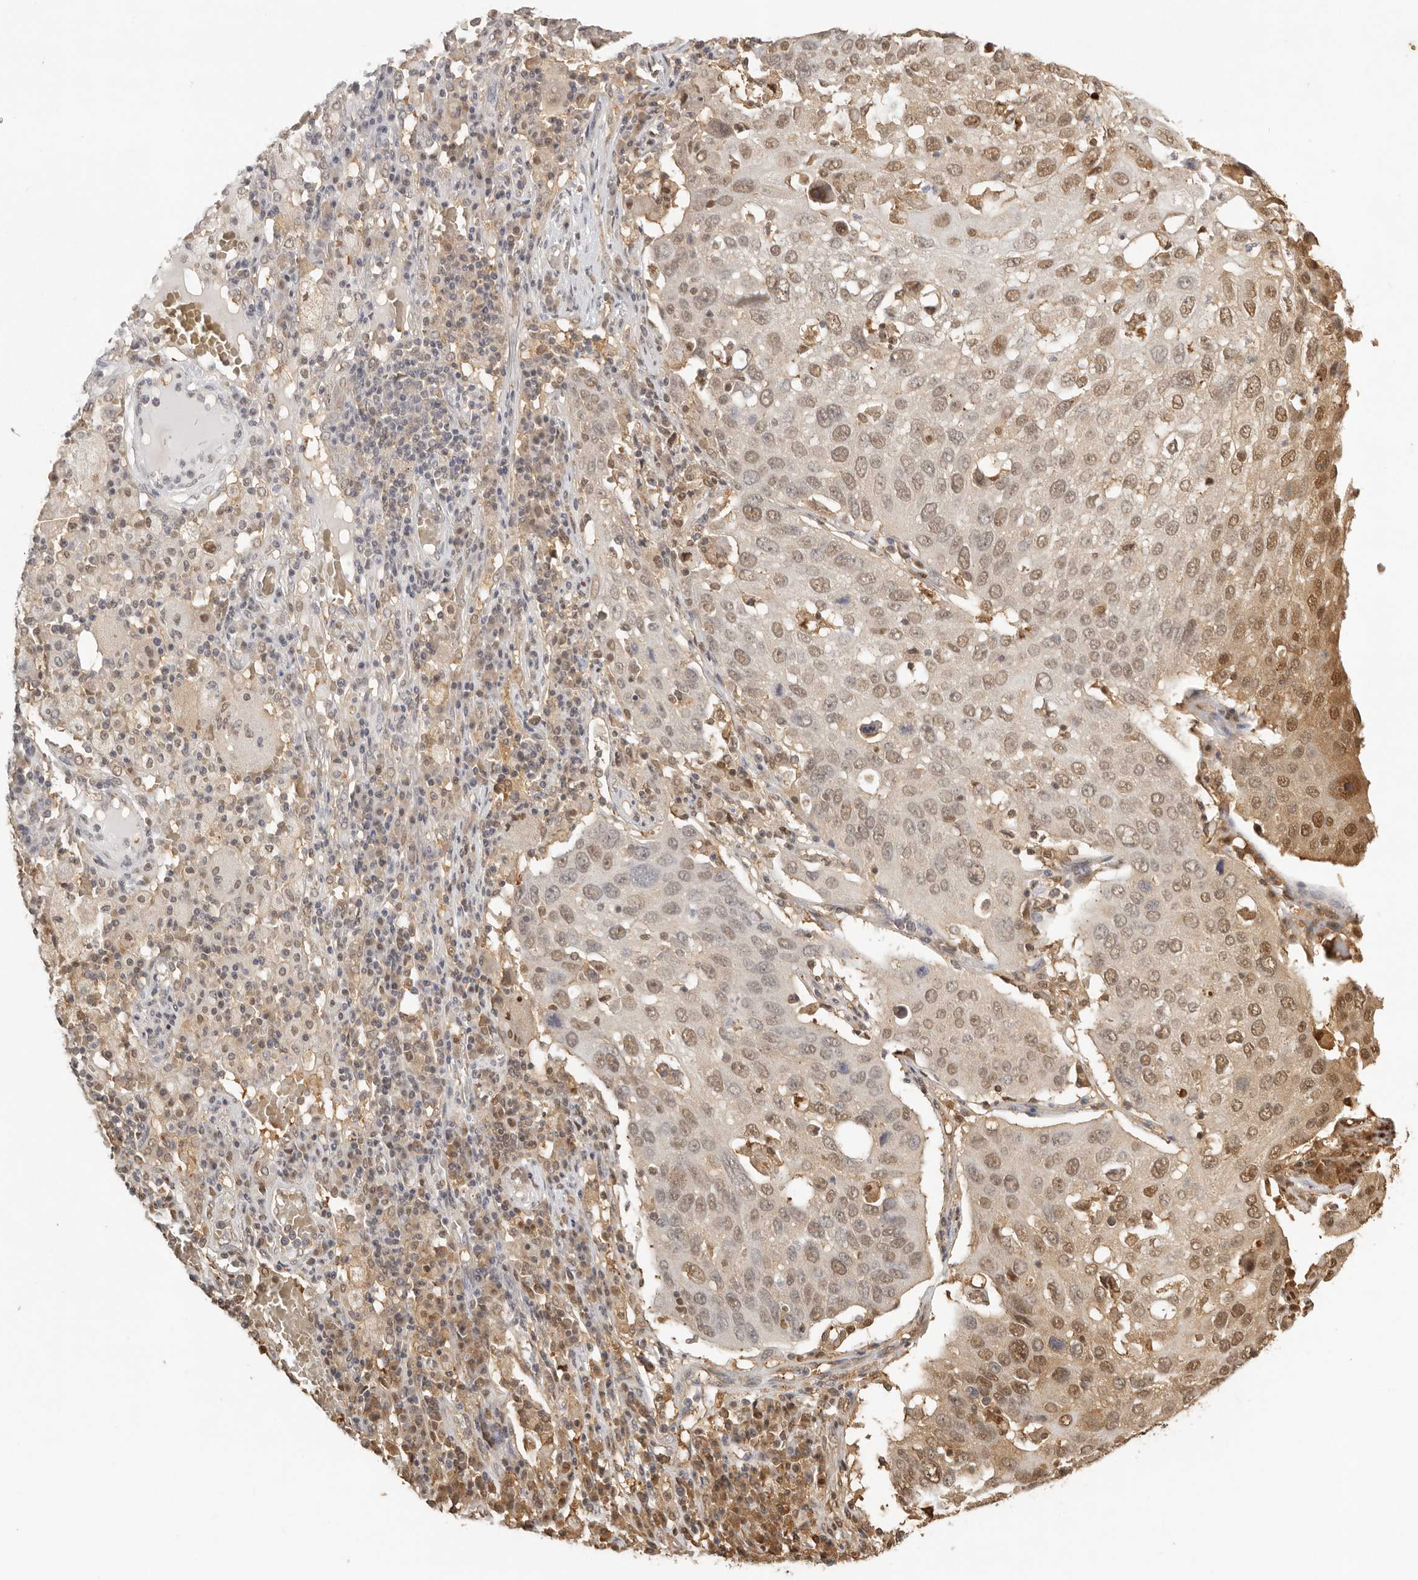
{"staining": {"intensity": "moderate", "quantity": ">75%", "location": "nuclear"}, "tissue": "lung cancer", "cell_type": "Tumor cells", "image_type": "cancer", "snomed": [{"axis": "morphology", "description": "Squamous cell carcinoma, NOS"}, {"axis": "topography", "description": "Lung"}], "caption": "The image displays staining of squamous cell carcinoma (lung), revealing moderate nuclear protein positivity (brown color) within tumor cells.", "gene": "PSMA5", "patient": {"sex": "male", "age": 65}}